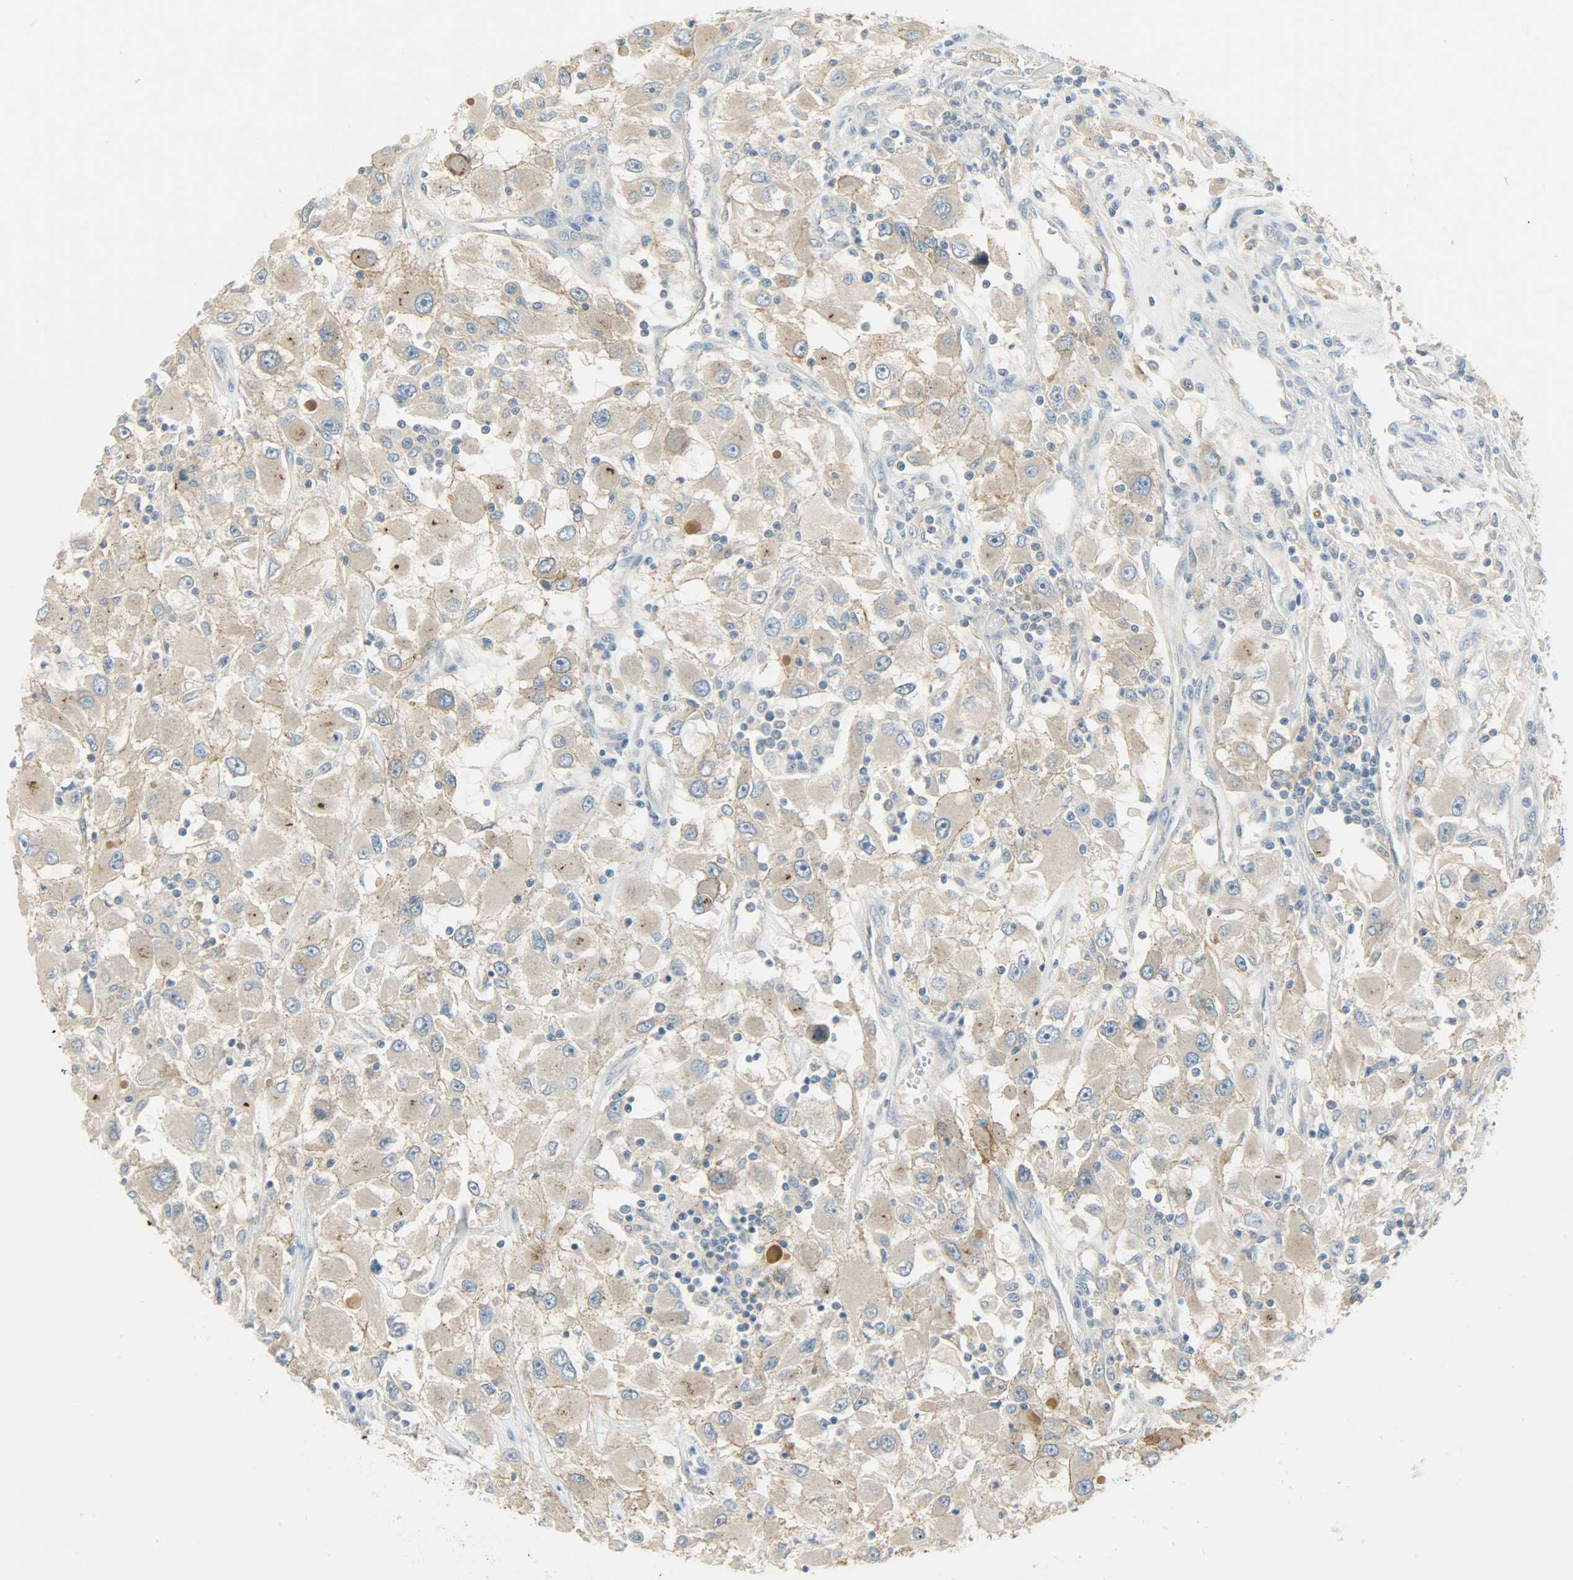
{"staining": {"intensity": "moderate", "quantity": ">75%", "location": "cytoplasmic/membranous"}, "tissue": "renal cancer", "cell_type": "Tumor cells", "image_type": "cancer", "snomed": [{"axis": "morphology", "description": "Adenocarcinoma, NOS"}, {"axis": "topography", "description": "Kidney"}], "caption": "A brown stain highlights moderate cytoplasmic/membranous positivity of a protein in renal cancer tumor cells. (DAB (3,3'-diaminobenzidine) = brown stain, brightfield microscopy at high magnification).", "gene": "DSG2", "patient": {"sex": "female", "age": 52}}